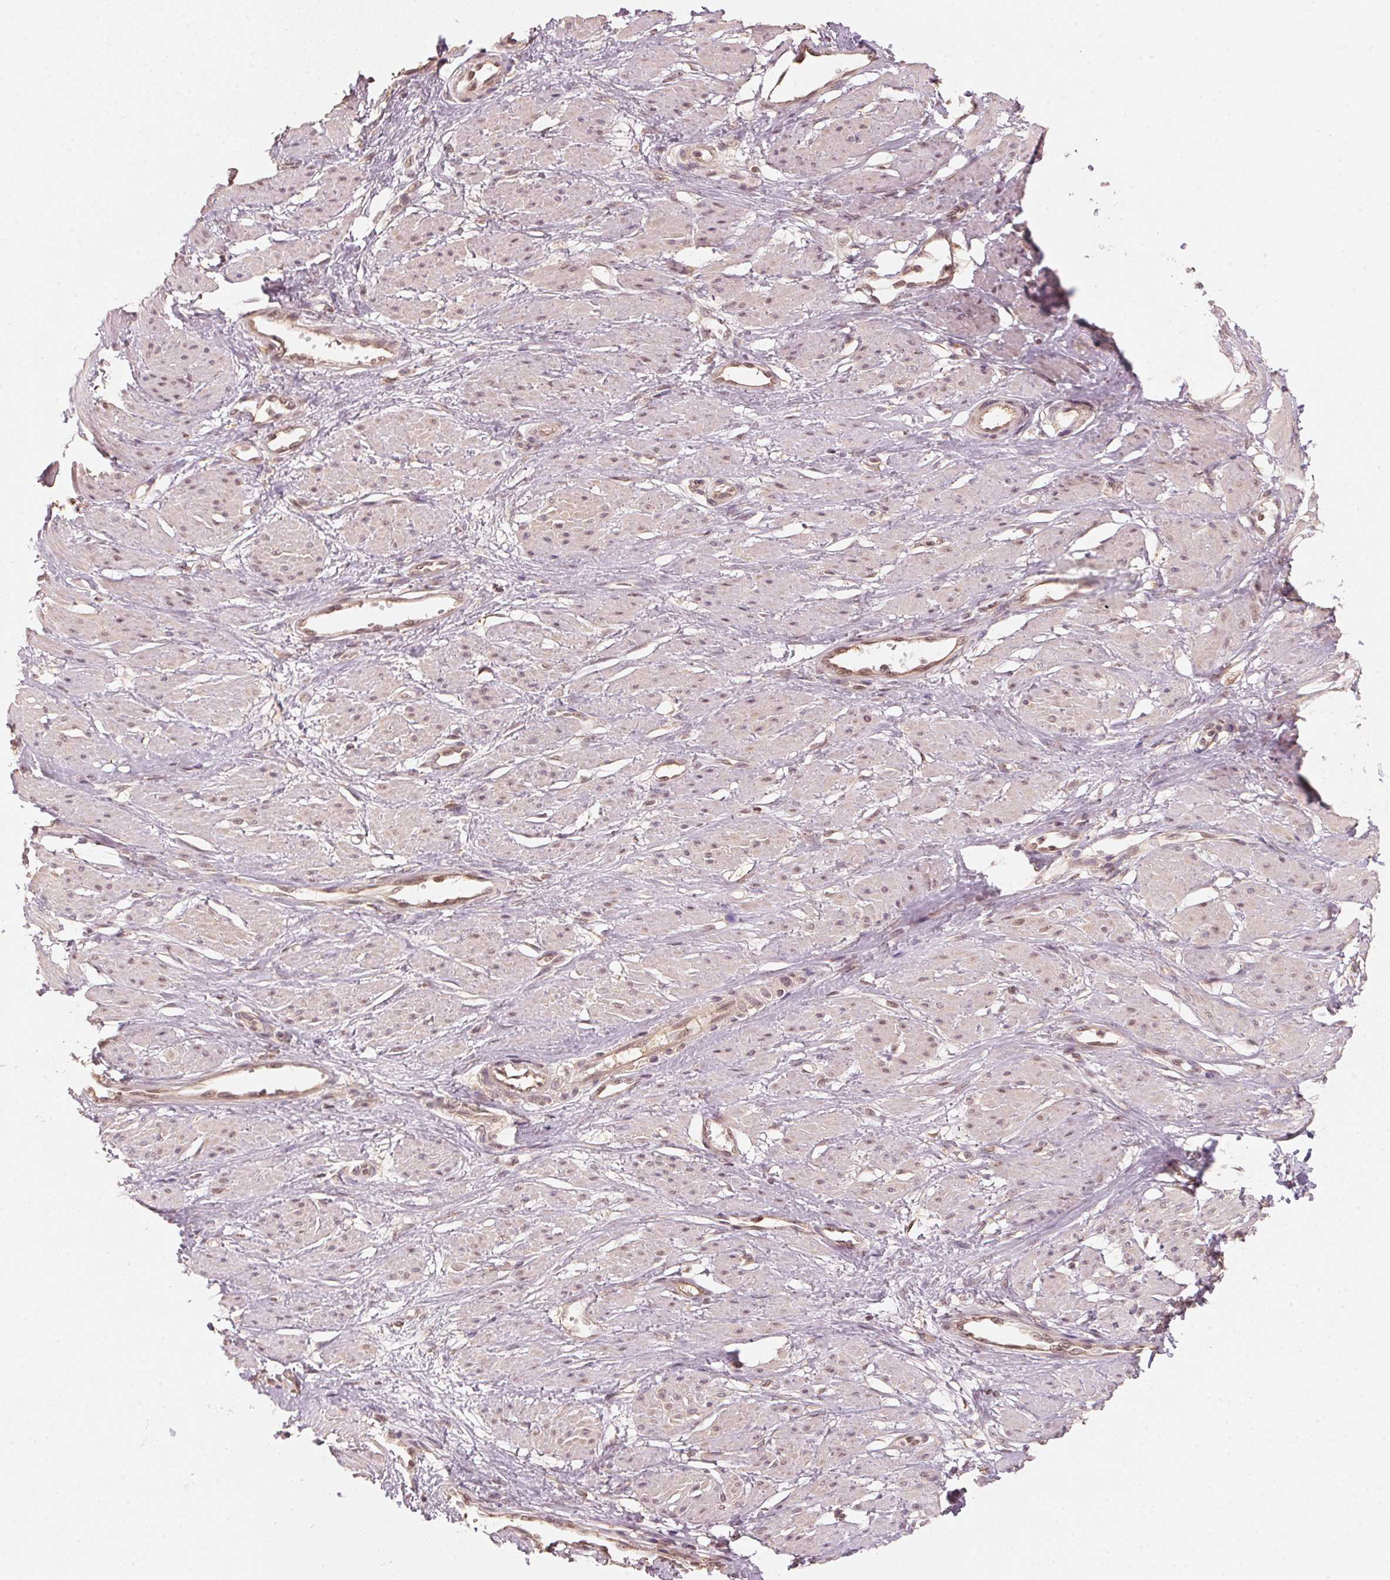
{"staining": {"intensity": "moderate", "quantity": "25%-75%", "location": "cytoplasmic/membranous,nuclear"}, "tissue": "smooth muscle", "cell_type": "Smooth muscle cells", "image_type": "normal", "snomed": [{"axis": "morphology", "description": "Normal tissue, NOS"}, {"axis": "topography", "description": "Smooth muscle"}, {"axis": "topography", "description": "Uterus"}], "caption": "Smooth muscle stained with a brown dye demonstrates moderate cytoplasmic/membranous,nuclear positive staining in approximately 25%-75% of smooth muscle cells.", "gene": "C2orf73", "patient": {"sex": "female", "age": 39}}